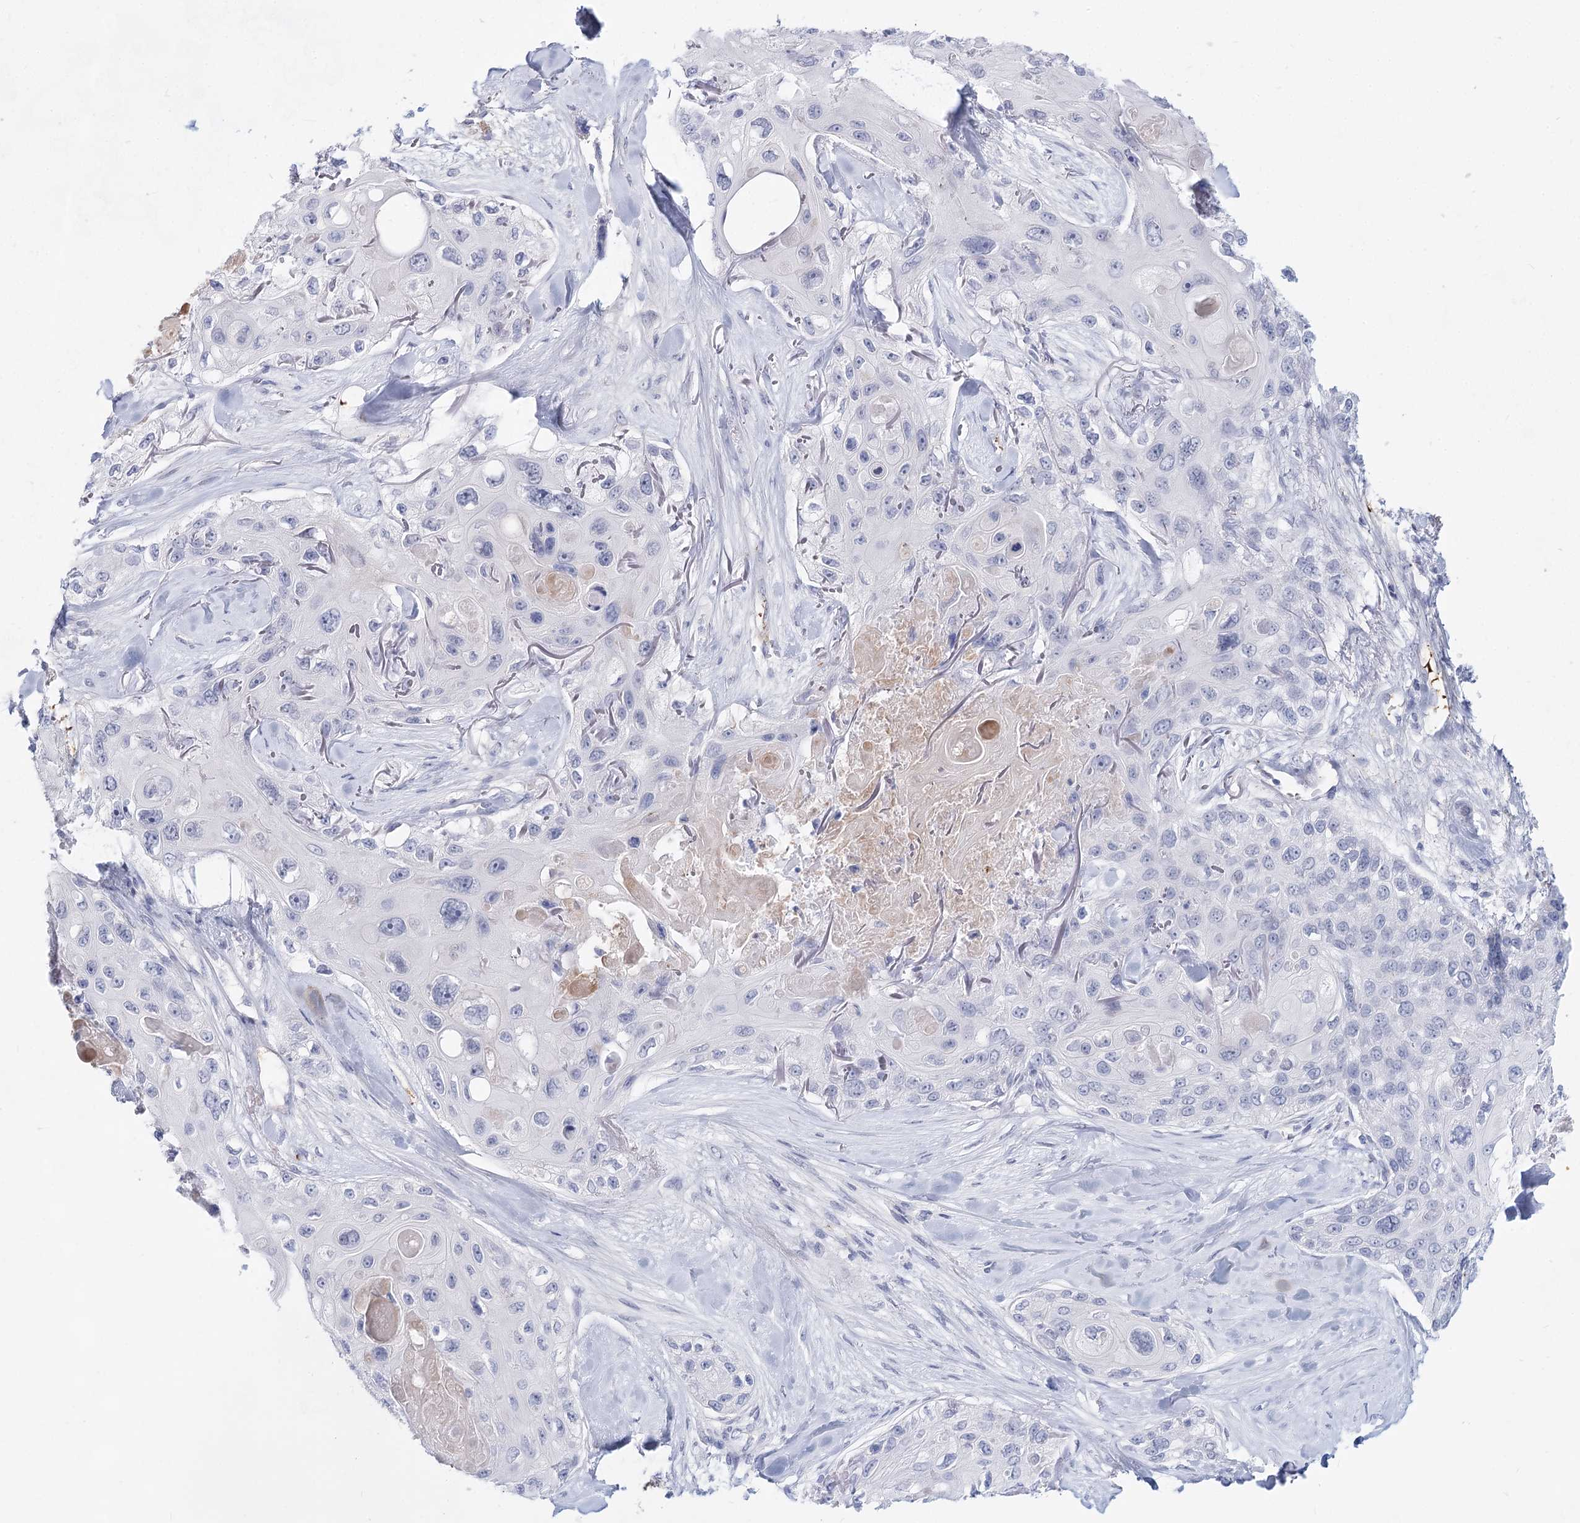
{"staining": {"intensity": "negative", "quantity": "none", "location": "none"}, "tissue": "skin cancer", "cell_type": "Tumor cells", "image_type": "cancer", "snomed": [{"axis": "morphology", "description": "Normal tissue, NOS"}, {"axis": "morphology", "description": "Squamous cell carcinoma, NOS"}, {"axis": "topography", "description": "Skin"}], "caption": "Skin cancer (squamous cell carcinoma) was stained to show a protein in brown. There is no significant expression in tumor cells.", "gene": "TASOR2", "patient": {"sex": "male", "age": 72}}